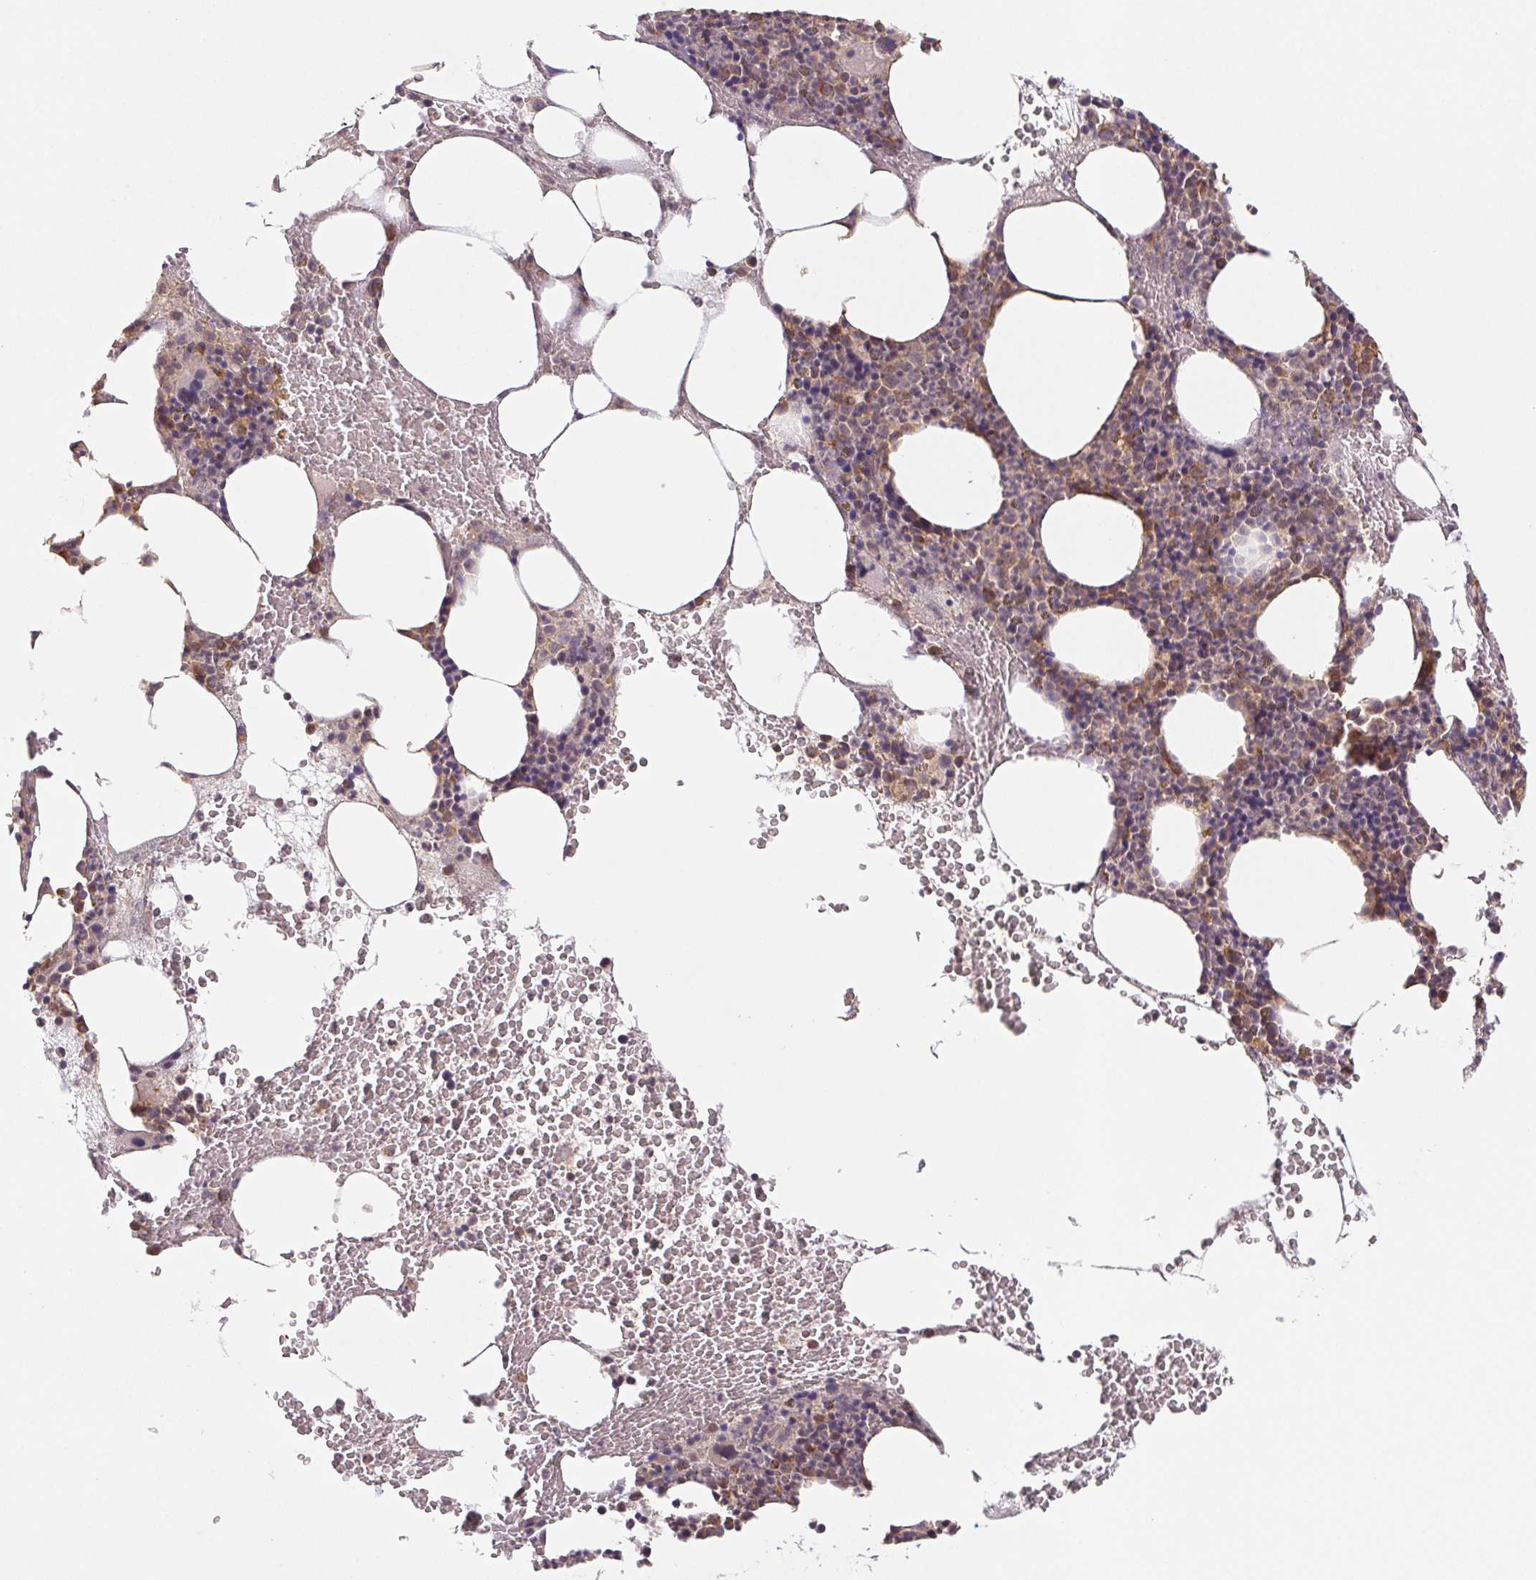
{"staining": {"intensity": "moderate", "quantity": "<25%", "location": "cytoplasmic/membranous"}, "tissue": "bone marrow", "cell_type": "Hematopoietic cells", "image_type": "normal", "snomed": [{"axis": "morphology", "description": "Normal tissue, NOS"}, {"axis": "topography", "description": "Bone marrow"}], "caption": "Unremarkable bone marrow demonstrates moderate cytoplasmic/membranous positivity in about <25% of hematopoietic cells.", "gene": "MTHFD1L", "patient": {"sex": "male", "age": 89}}